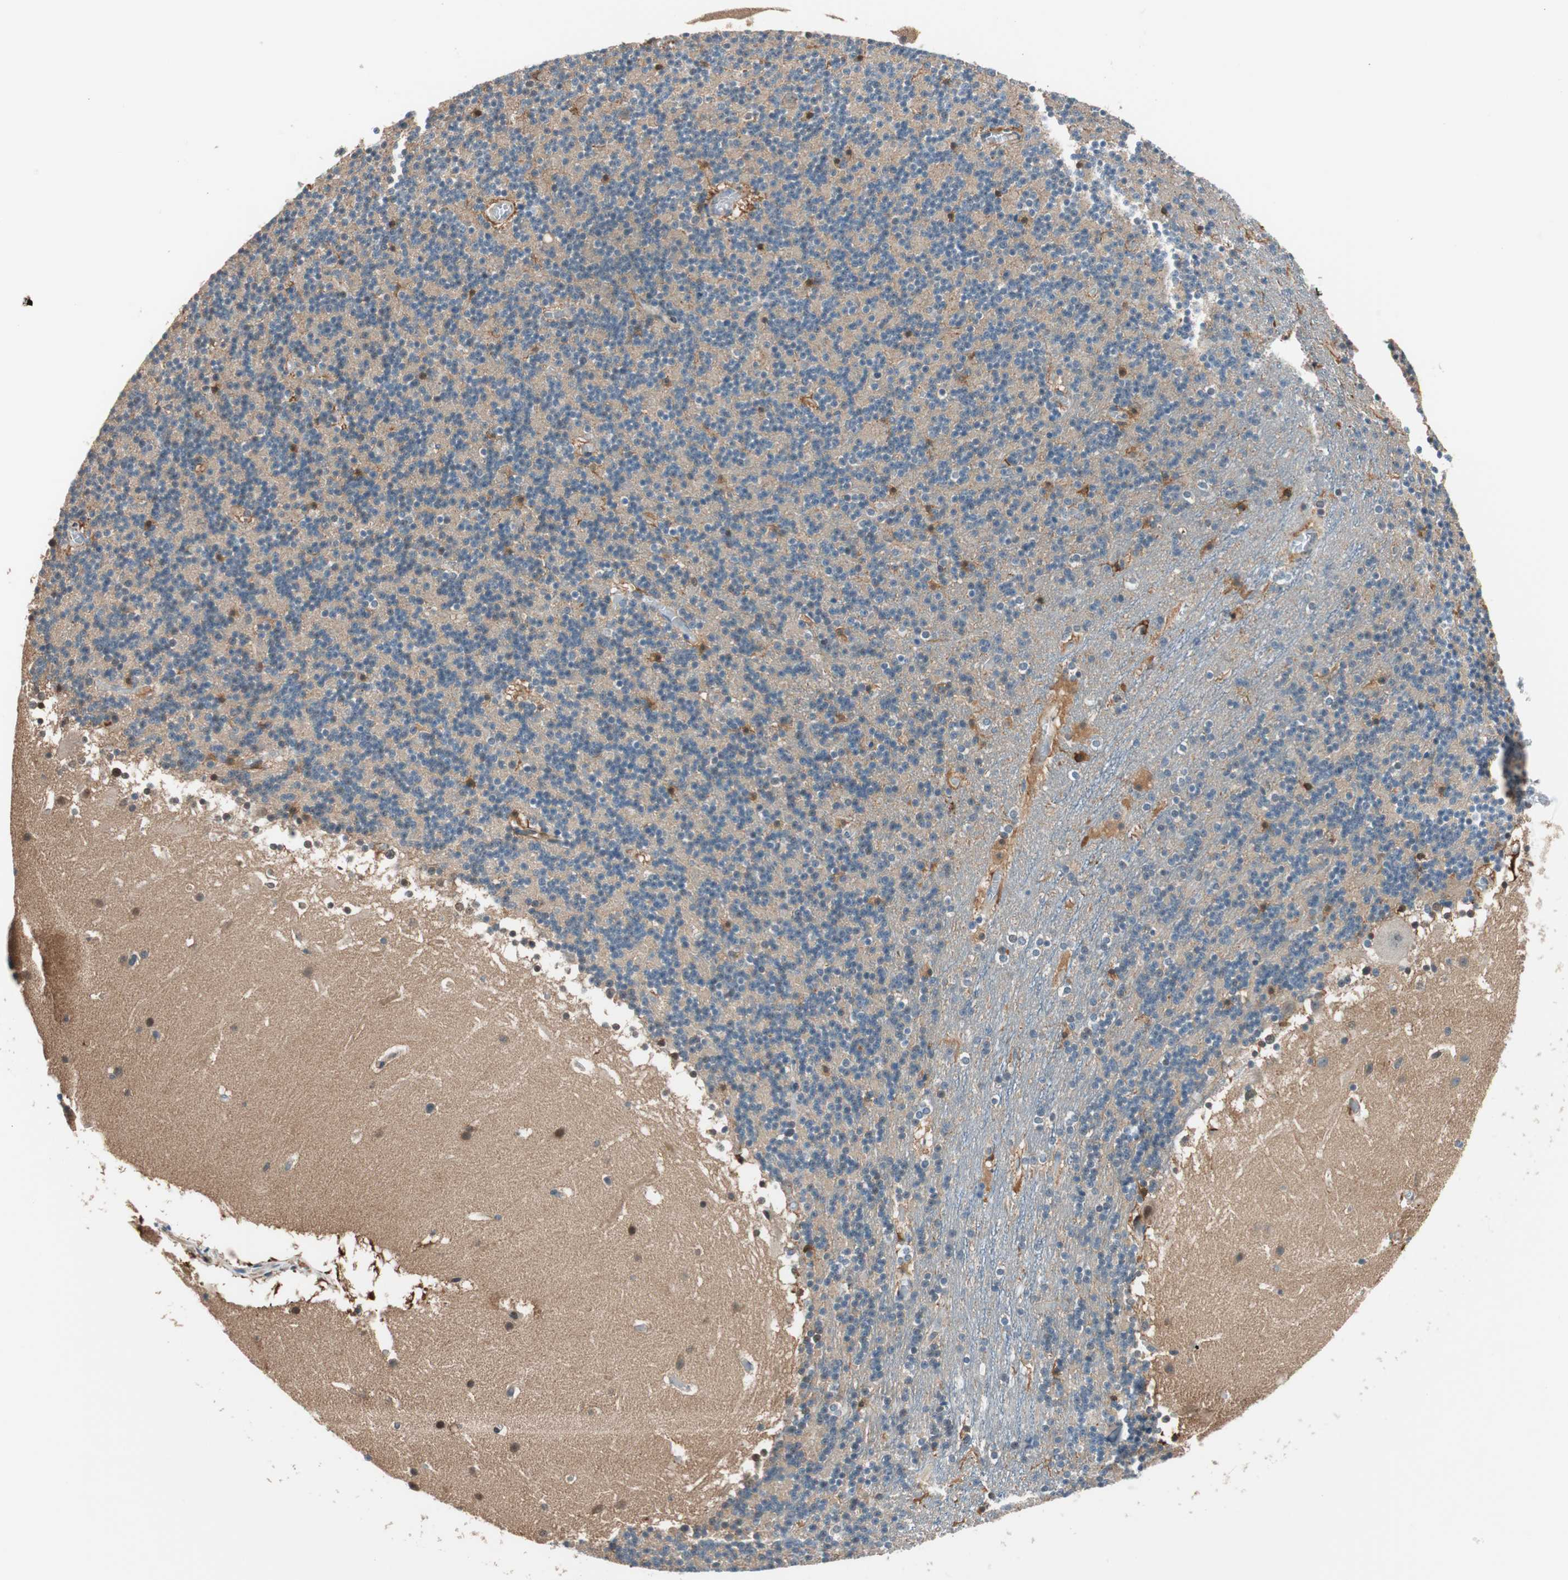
{"staining": {"intensity": "weak", "quantity": ">75%", "location": "cytoplasmic/membranous"}, "tissue": "cerebellum", "cell_type": "Cells in granular layer", "image_type": "normal", "snomed": [{"axis": "morphology", "description": "Normal tissue, NOS"}, {"axis": "topography", "description": "Cerebellum"}], "caption": "Immunohistochemistry of unremarkable human cerebellum demonstrates low levels of weak cytoplasmic/membranous staining in about >75% of cells in granular layer. (DAB IHC with brightfield microscopy, high magnification).", "gene": "P3R3URF", "patient": {"sex": "male", "age": 45}}